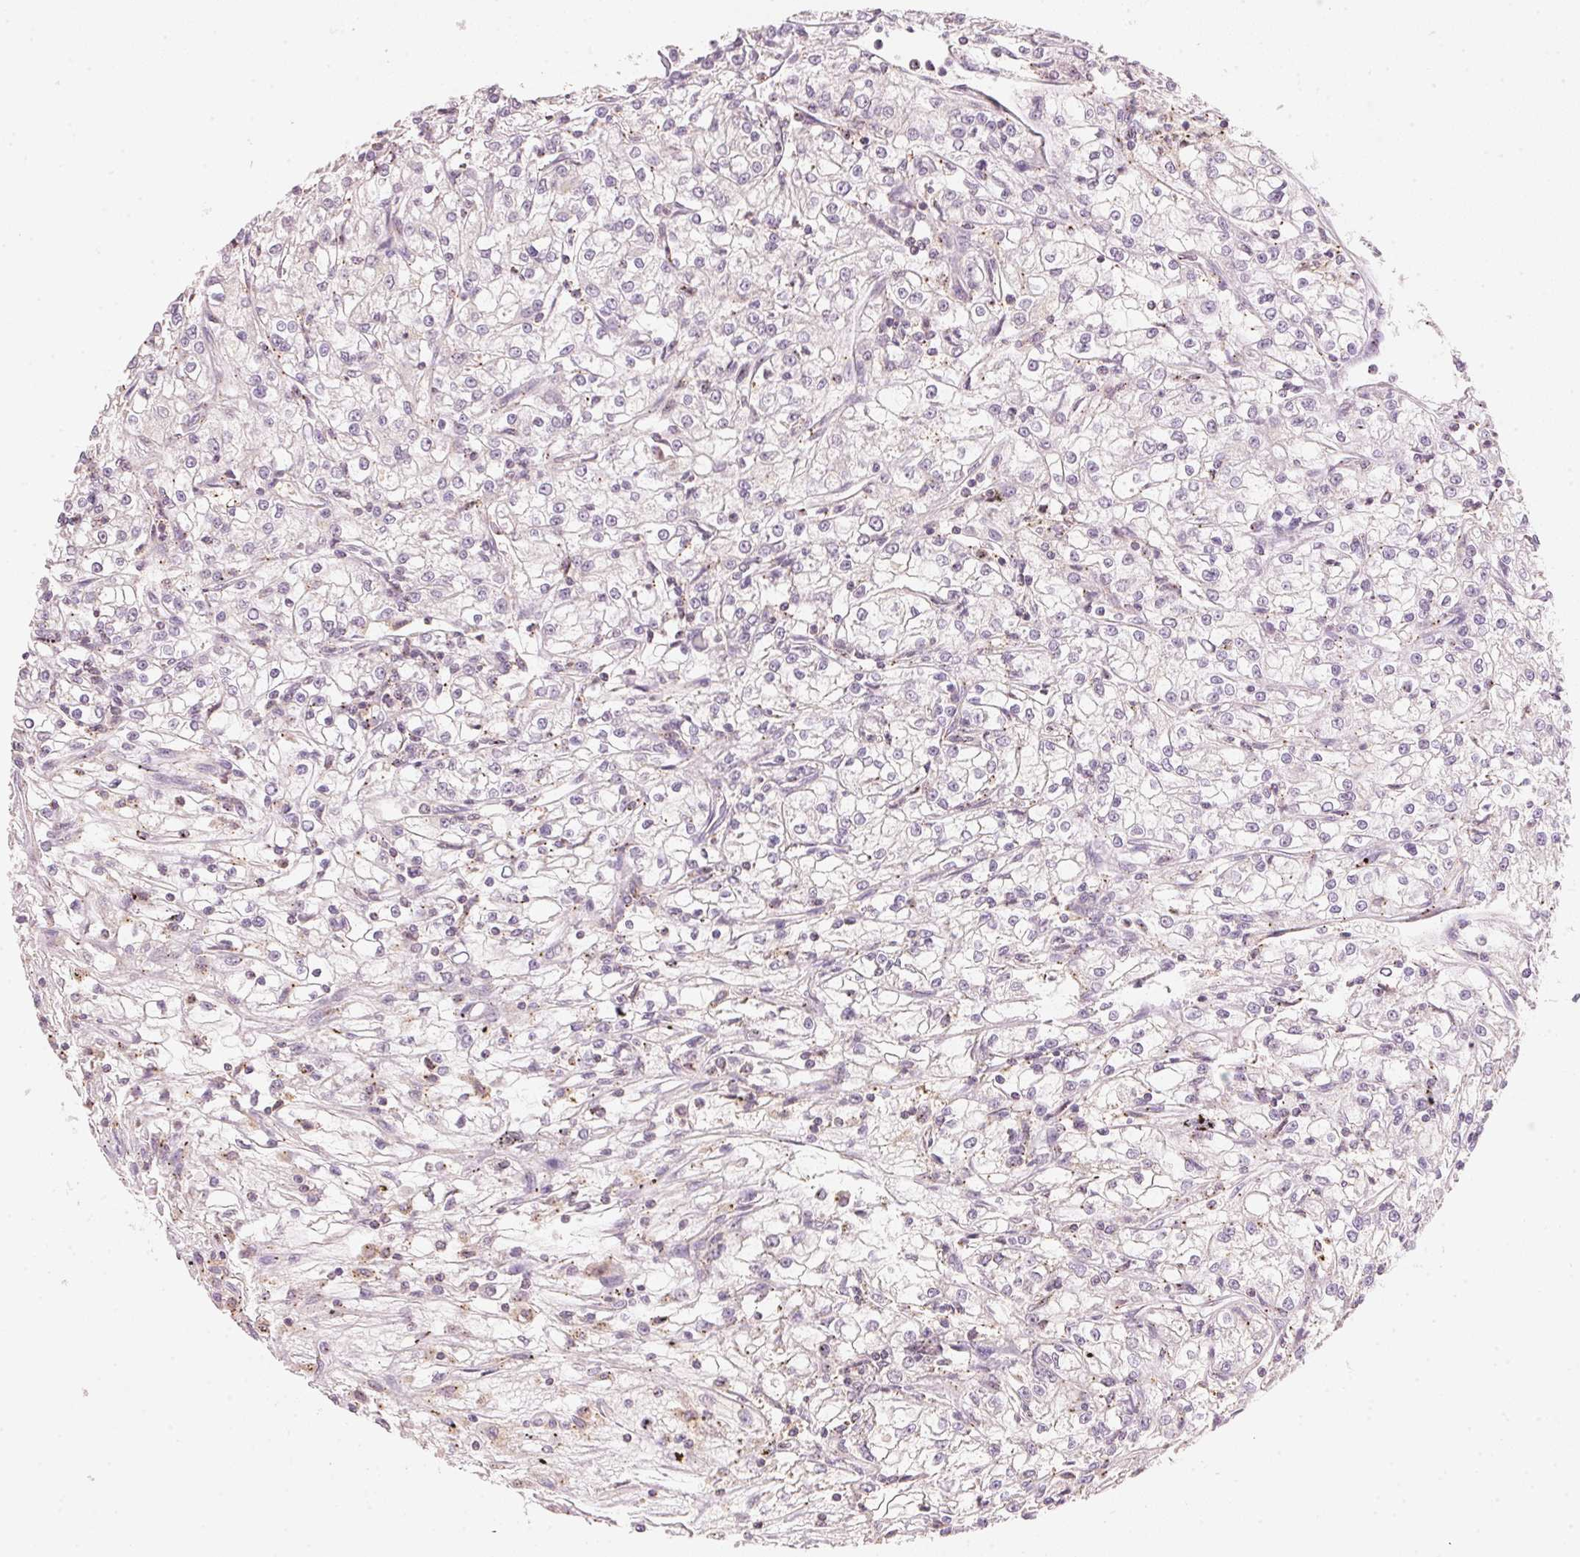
{"staining": {"intensity": "negative", "quantity": "none", "location": "none"}, "tissue": "renal cancer", "cell_type": "Tumor cells", "image_type": "cancer", "snomed": [{"axis": "morphology", "description": "Adenocarcinoma, NOS"}, {"axis": "topography", "description": "Kidney"}], "caption": "Photomicrograph shows no protein staining in tumor cells of adenocarcinoma (renal) tissue.", "gene": "HOXB13", "patient": {"sex": "female", "age": 59}}